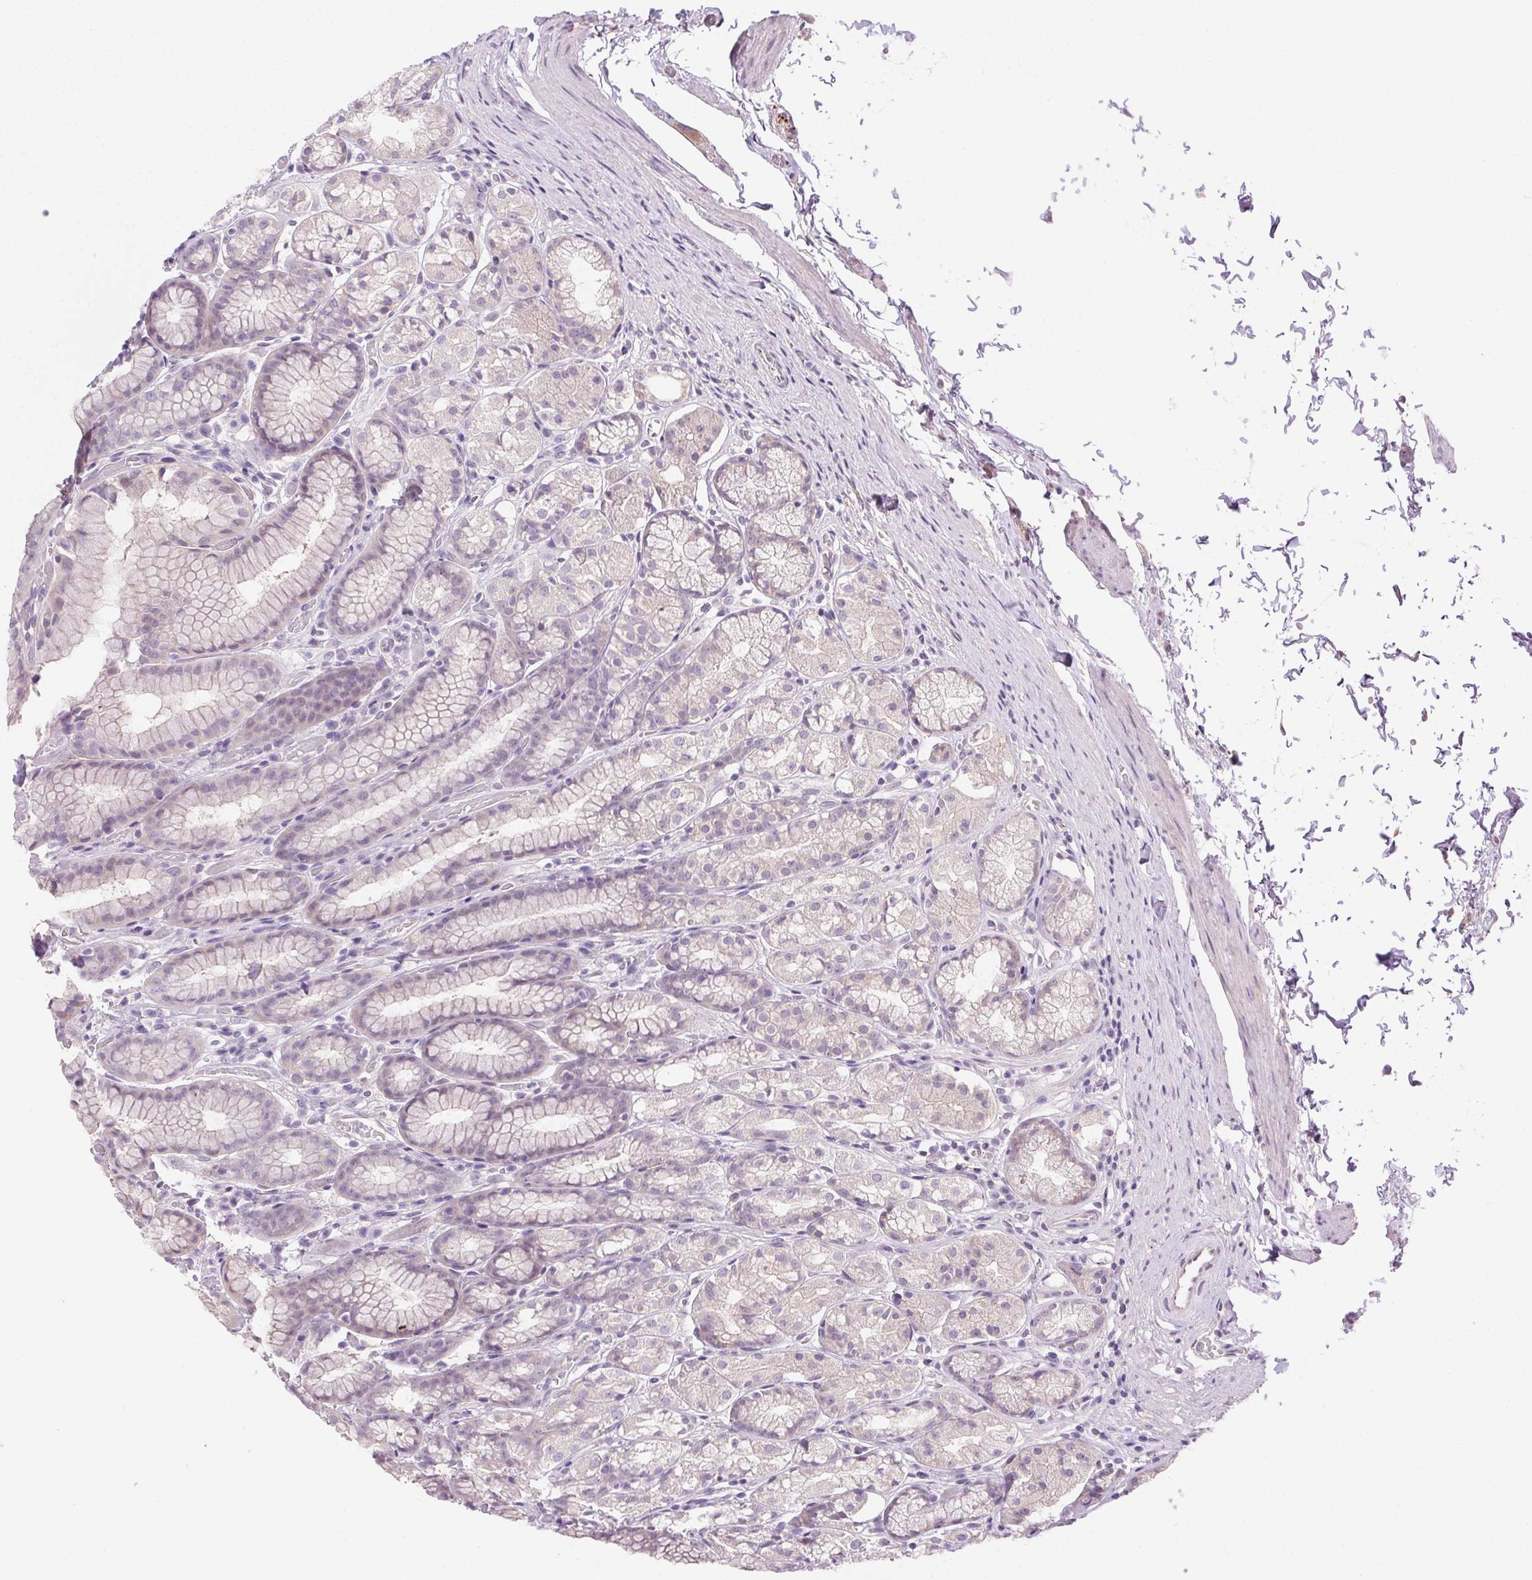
{"staining": {"intensity": "weak", "quantity": "<25%", "location": "cytoplasmic/membranous,nuclear"}, "tissue": "stomach", "cell_type": "Glandular cells", "image_type": "normal", "snomed": [{"axis": "morphology", "description": "Normal tissue, NOS"}, {"axis": "topography", "description": "Stomach"}], "caption": "A high-resolution image shows IHC staining of benign stomach, which reveals no significant positivity in glandular cells.", "gene": "SYT11", "patient": {"sex": "male", "age": 70}}